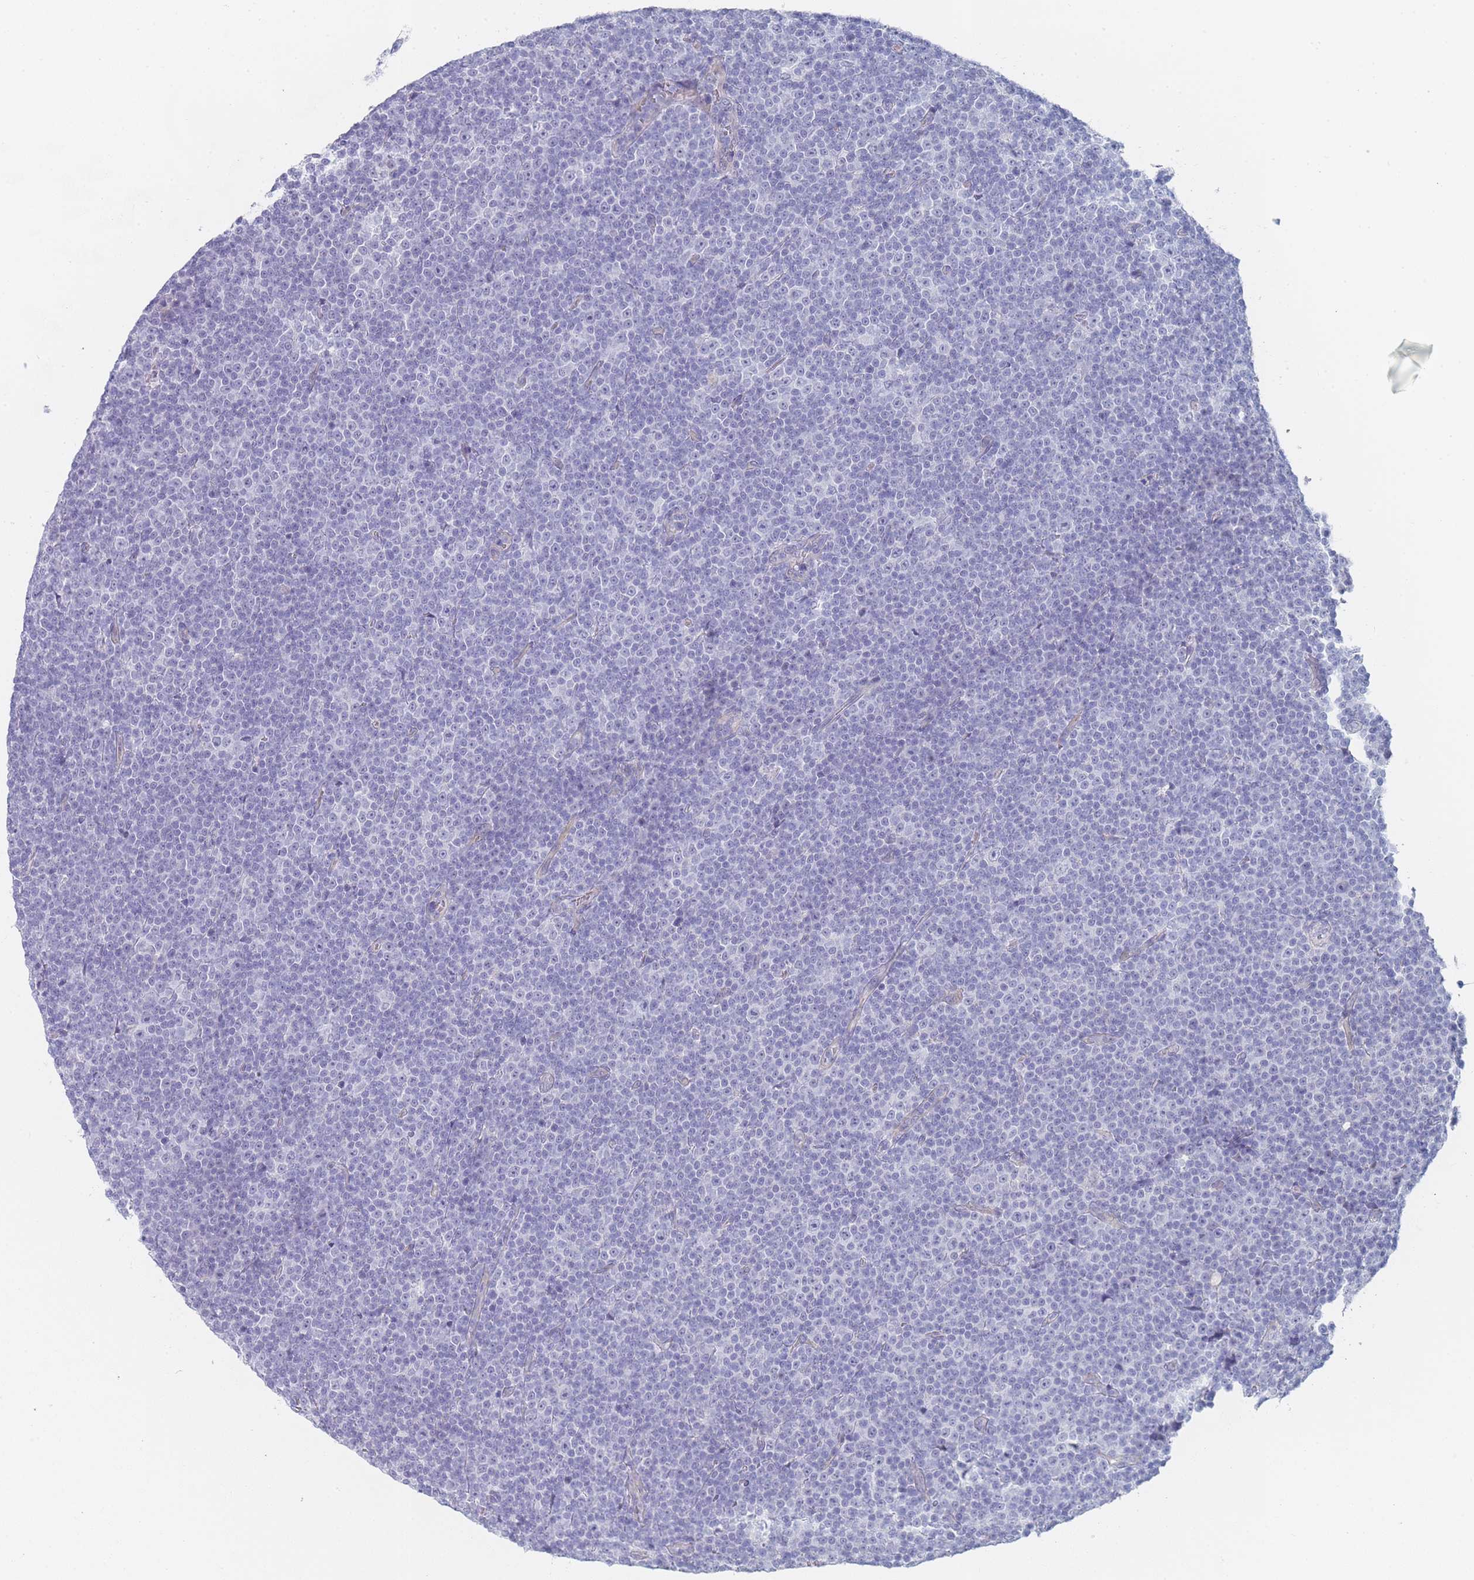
{"staining": {"intensity": "negative", "quantity": "none", "location": "none"}, "tissue": "lymphoma", "cell_type": "Tumor cells", "image_type": "cancer", "snomed": [{"axis": "morphology", "description": "Malignant lymphoma, non-Hodgkin's type, Low grade"}, {"axis": "topography", "description": "Lymph node"}], "caption": "This micrograph is of malignant lymphoma, non-Hodgkin's type (low-grade) stained with IHC to label a protein in brown with the nuclei are counter-stained blue. There is no positivity in tumor cells.", "gene": "IMPG1", "patient": {"sex": "female", "age": 67}}